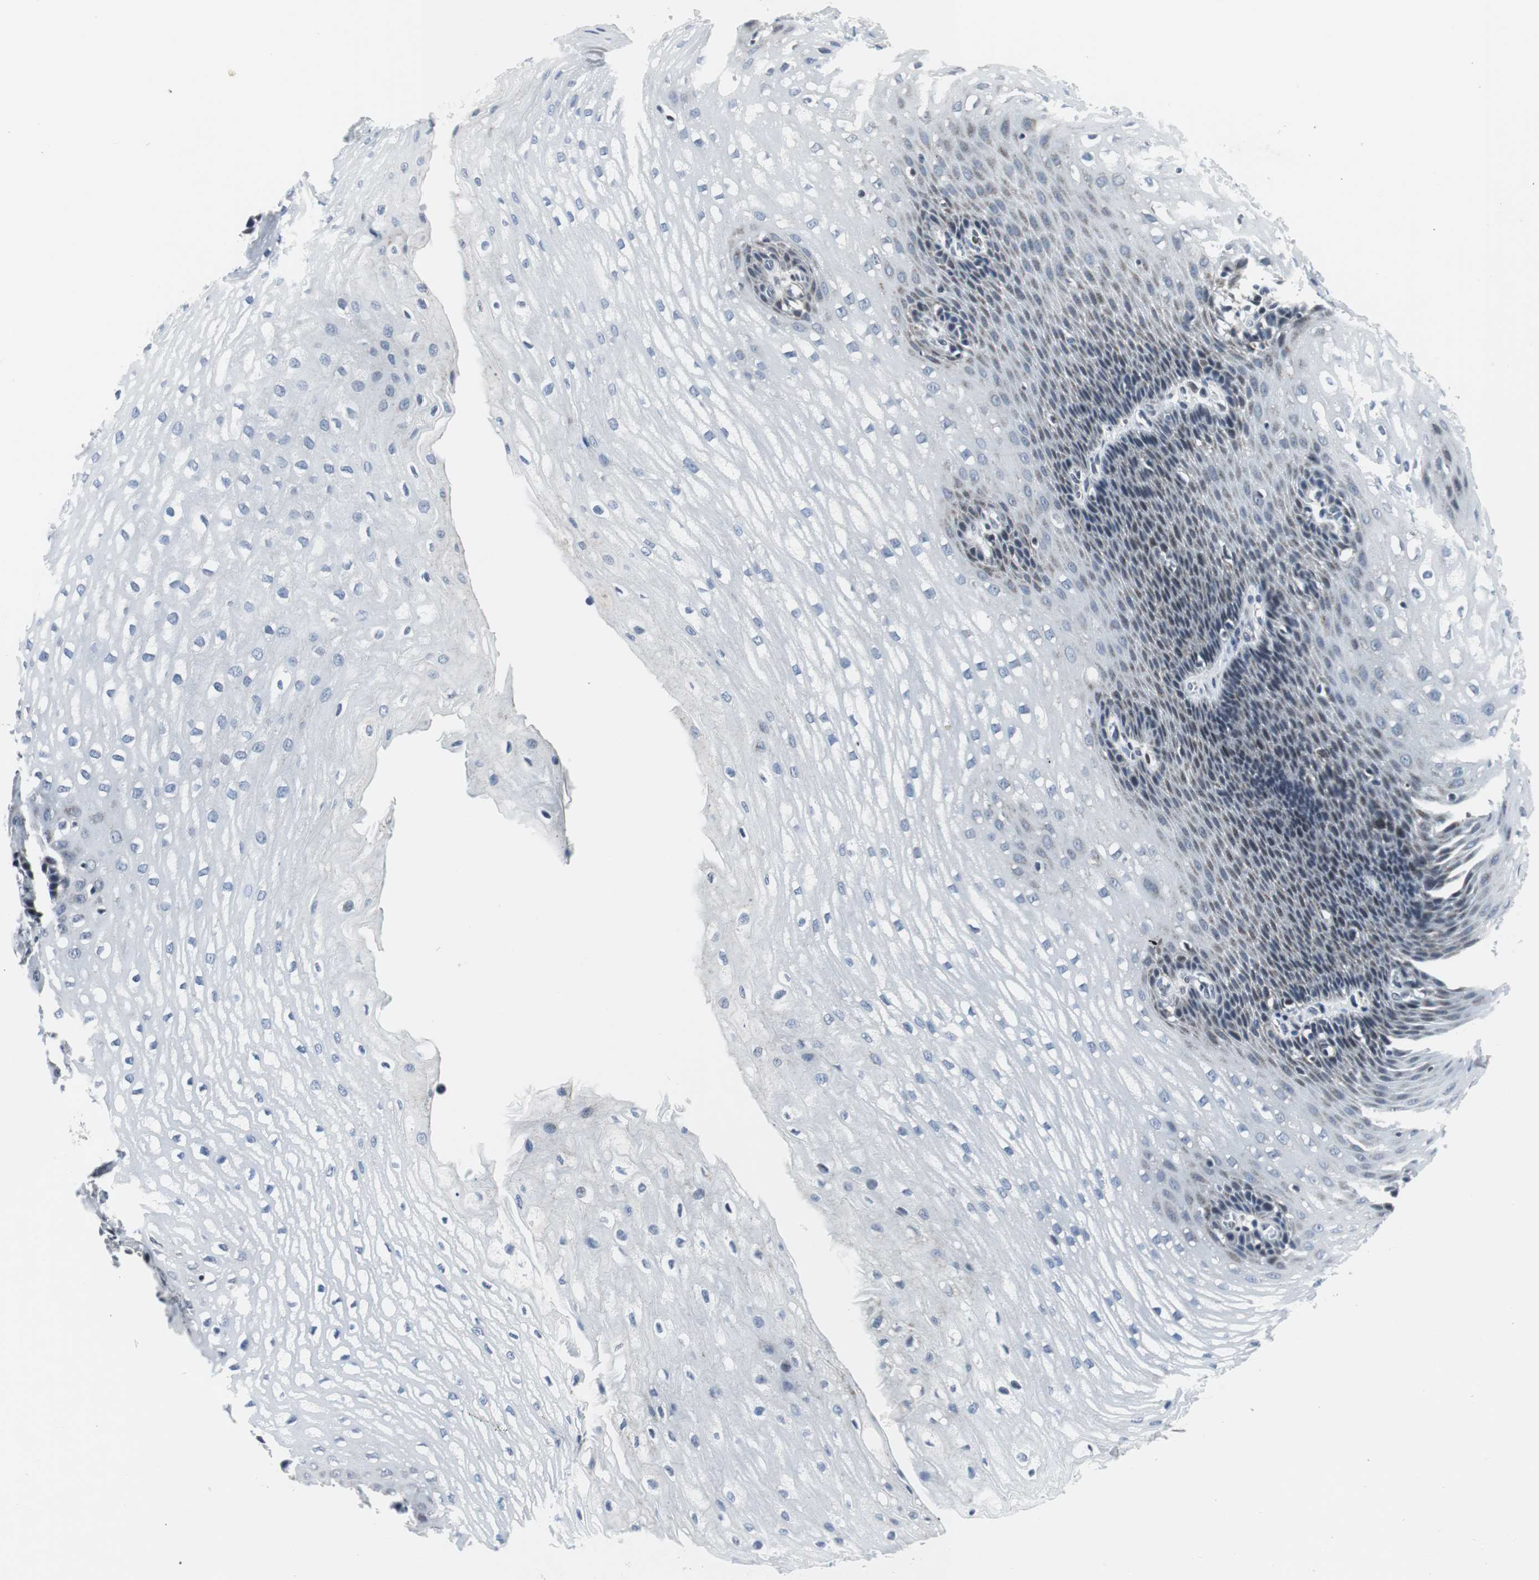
{"staining": {"intensity": "weak", "quantity": "<25%", "location": "nuclear"}, "tissue": "esophagus", "cell_type": "Squamous epithelial cells", "image_type": "normal", "snomed": [{"axis": "morphology", "description": "Normal tissue, NOS"}, {"axis": "topography", "description": "Esophagus"}], "caption": "Normal esophagus was stained to show a protein in brown. There is no significant staining in squamous epithelial cells.", "gene": "MTA1", "patient": {"sex": "male", "age": 48}}